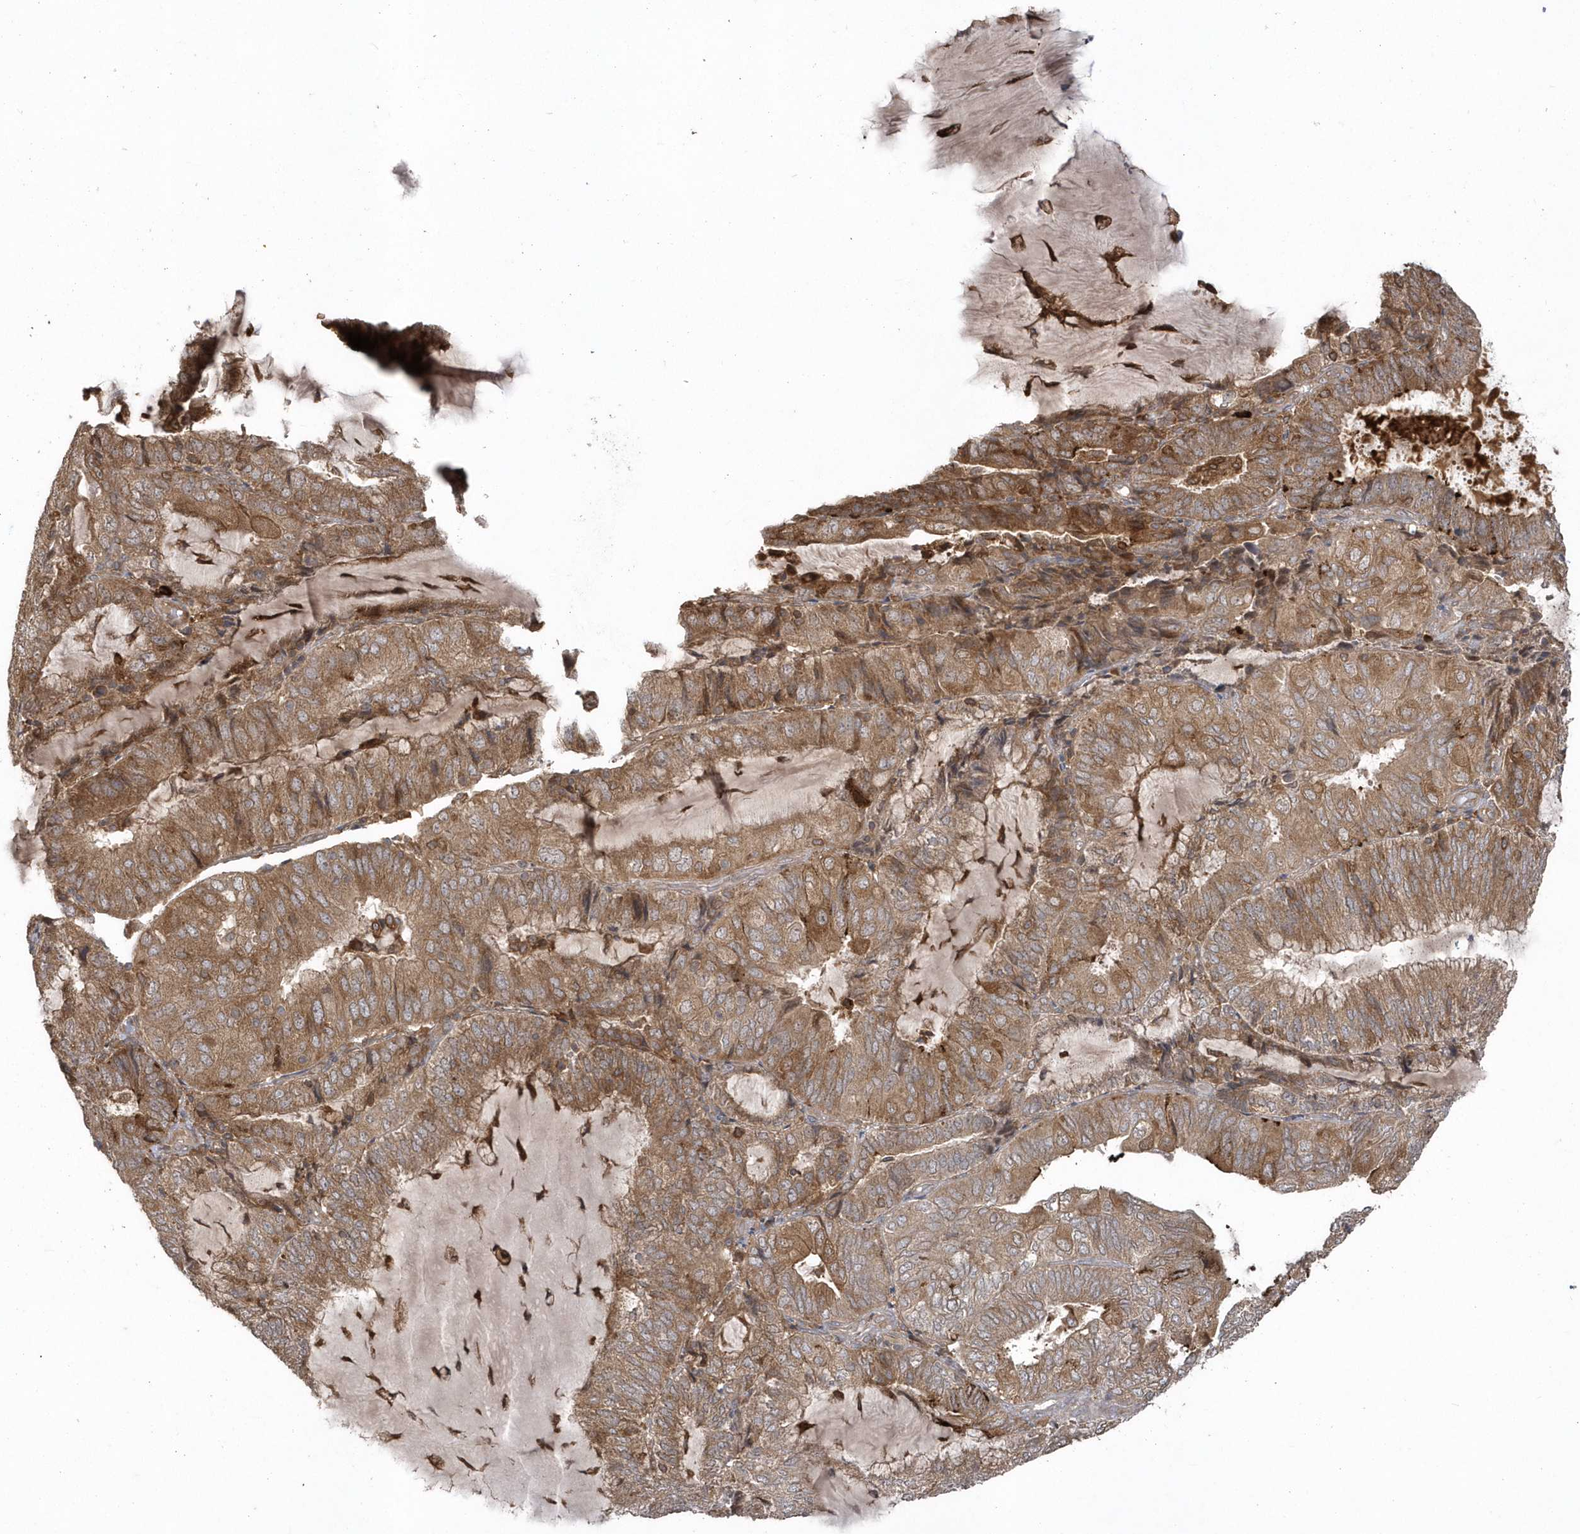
{"staining": {"intensity": "moderate", "quantity": ">75%", "location": "cytoplasmic/membranous"}, "tissue": "endometrial cancer", "cell_type": "Tumor cells", "image_type": "cancer", "snomed": [{"axis": "morphology", "description": "Adenocarcinoma, NOS"}, {"axis": "topography", "description": "Endometrium"}], "caption": "The immunohistochemical stain highlights moderate cytoplasmic/membranous staining in tumor cells of endometrial cancer tissue.", "gene": "HERPUD1", "patient": {"sex": "female", "age": 81}}